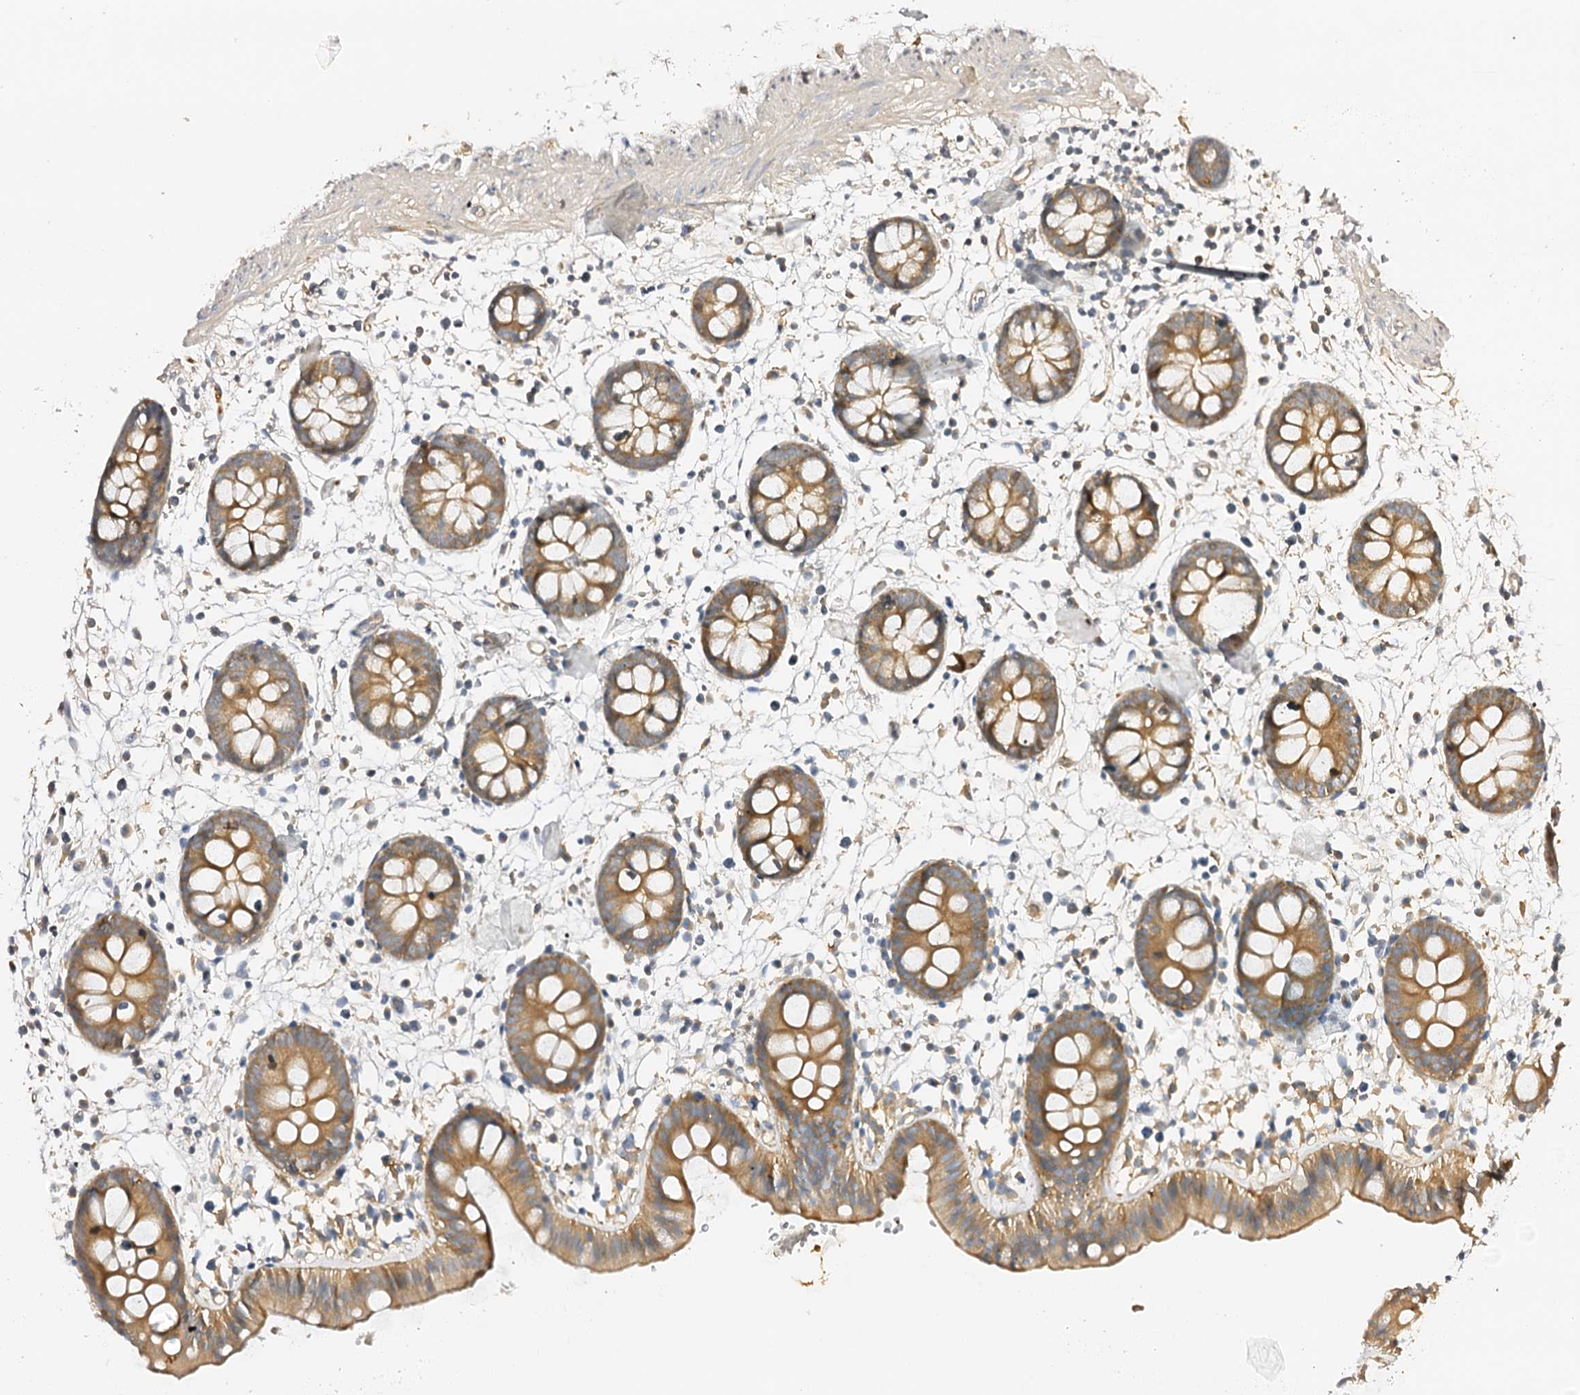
{"staining": {"intensity": "moderate", "quantity": ">75%", "location": "cytoplasmic/membranous"}, "tissue": "colon", "cell_type": "Endothelial cells", "image_type": "normal", "snomed": [{"axis": "morphology", "description": "Normal tissue, NOS"}, {"axis": "topography", "description": "Colon"}], "caption": "The immunohistochemical stain shows moderate cytoplasmic/membranous staining in endothelial cells of normal colon. (DAB = brown stain, brightfield microscopy at high magnification).", "gene": "CSKMT", "patient": {"sex": "male", "age": 56}}